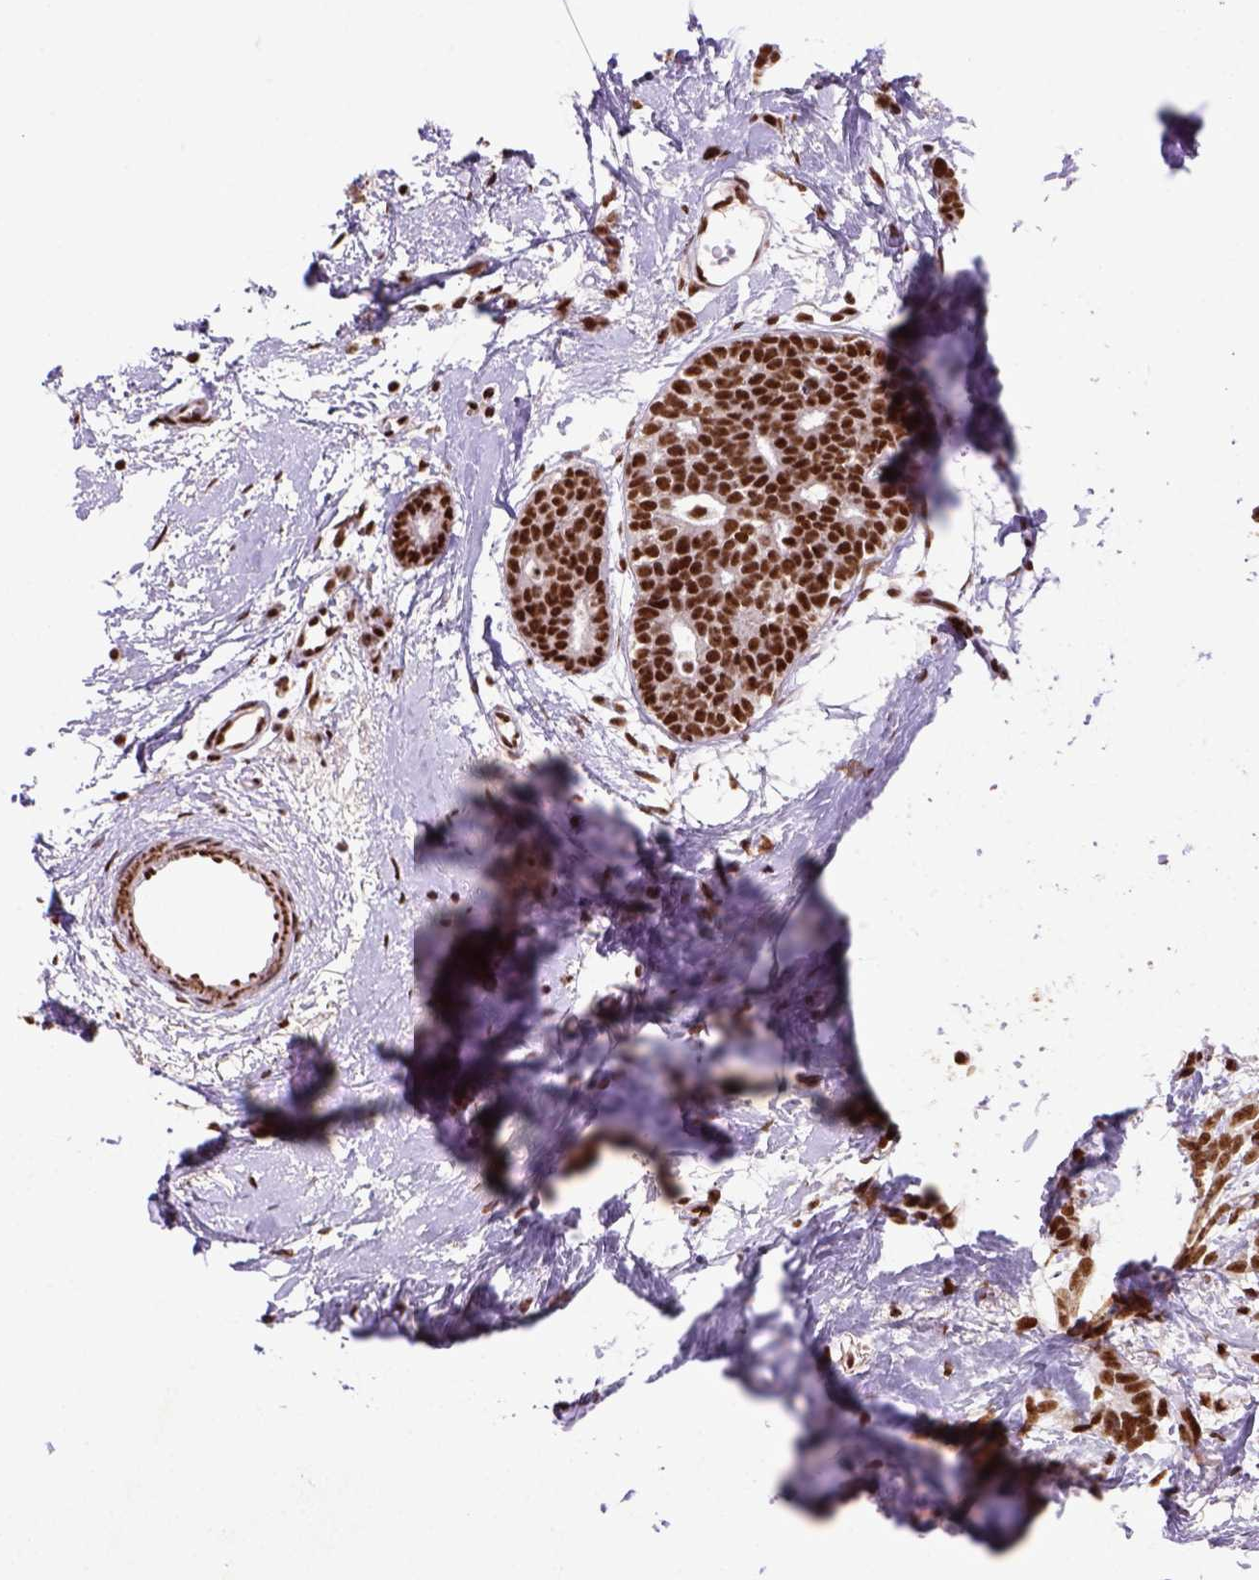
{"staining": {"intensity": "strong", "quantity": ">75%", "location": "nuclear"}, "tissue": "breast cancer", "cell_type": "Tumor cells", "image_type": "cancer", "snomed": [{"axis": "morphology", "description": "Duct carcinoma"}, {"axis": "topography", "description": "Breast"}], "caption": "A histopathology image of breast infiltrating ductal carcinoma stained for a protein shows strong nuclear brown staining in tumor cells. Nuclei are stained in blue.", "gene": "NSMCE2", "patient": {"sex": "female", "age": 40}}